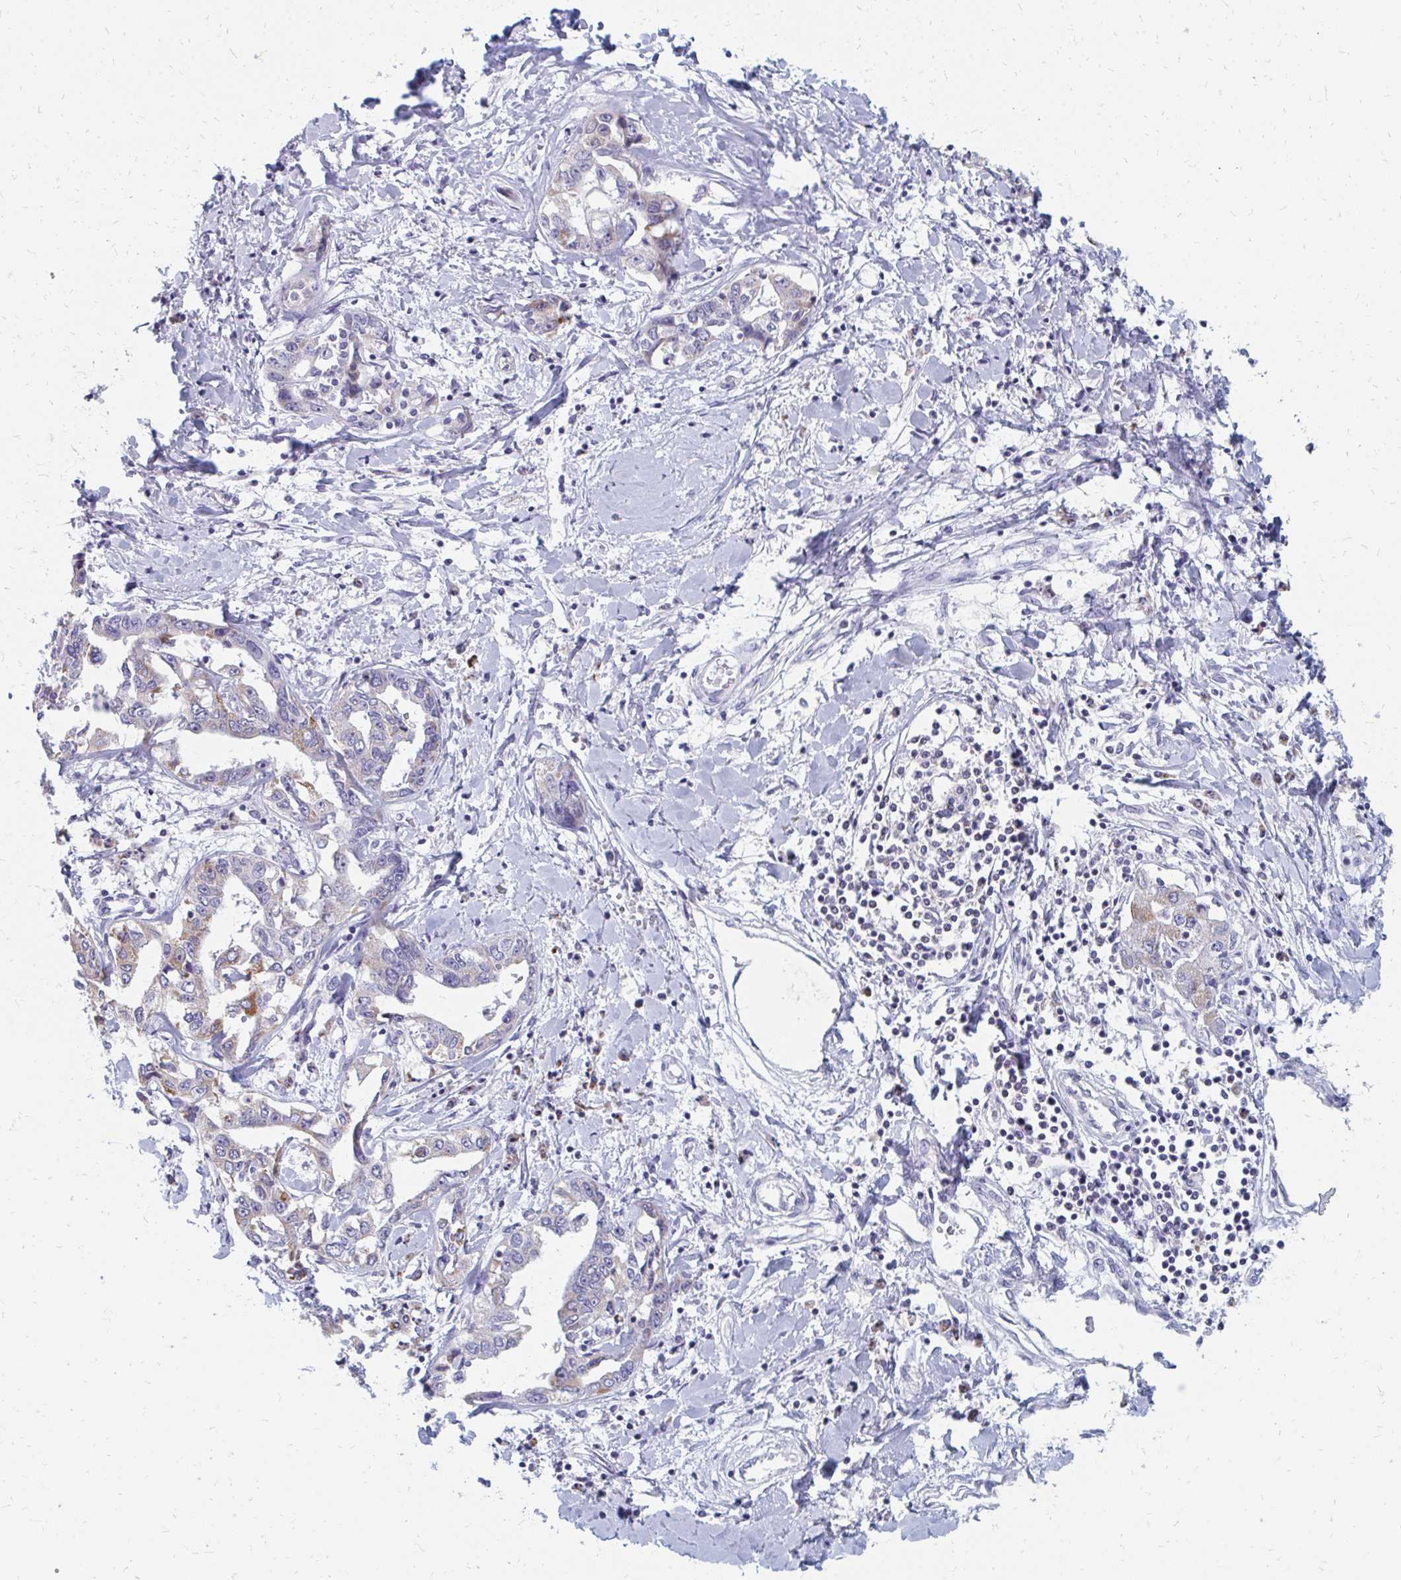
{"staining": {"intensity": "moderate", "quantity": "<25%", "location": "cytoplasmic/membranous"}, "tissue": "liver cancer", "cell_type": "Tumor cells", "image_type": "cancer", "snomed": [{"axis": "morphology", "description": "Cholangiocarcinoma"}, {"axis": "topography", "description": "Liver"}], "caption": "This micrograph demonstrates immunohistochemistry (IHC) staining of human liver cholangiocarcinoma, with low moderate cytoplasmic/membranous staining in about <25% of tumor cells.", "gene": "OR10V1", "patient": {"sex": "male", "age": 59}}